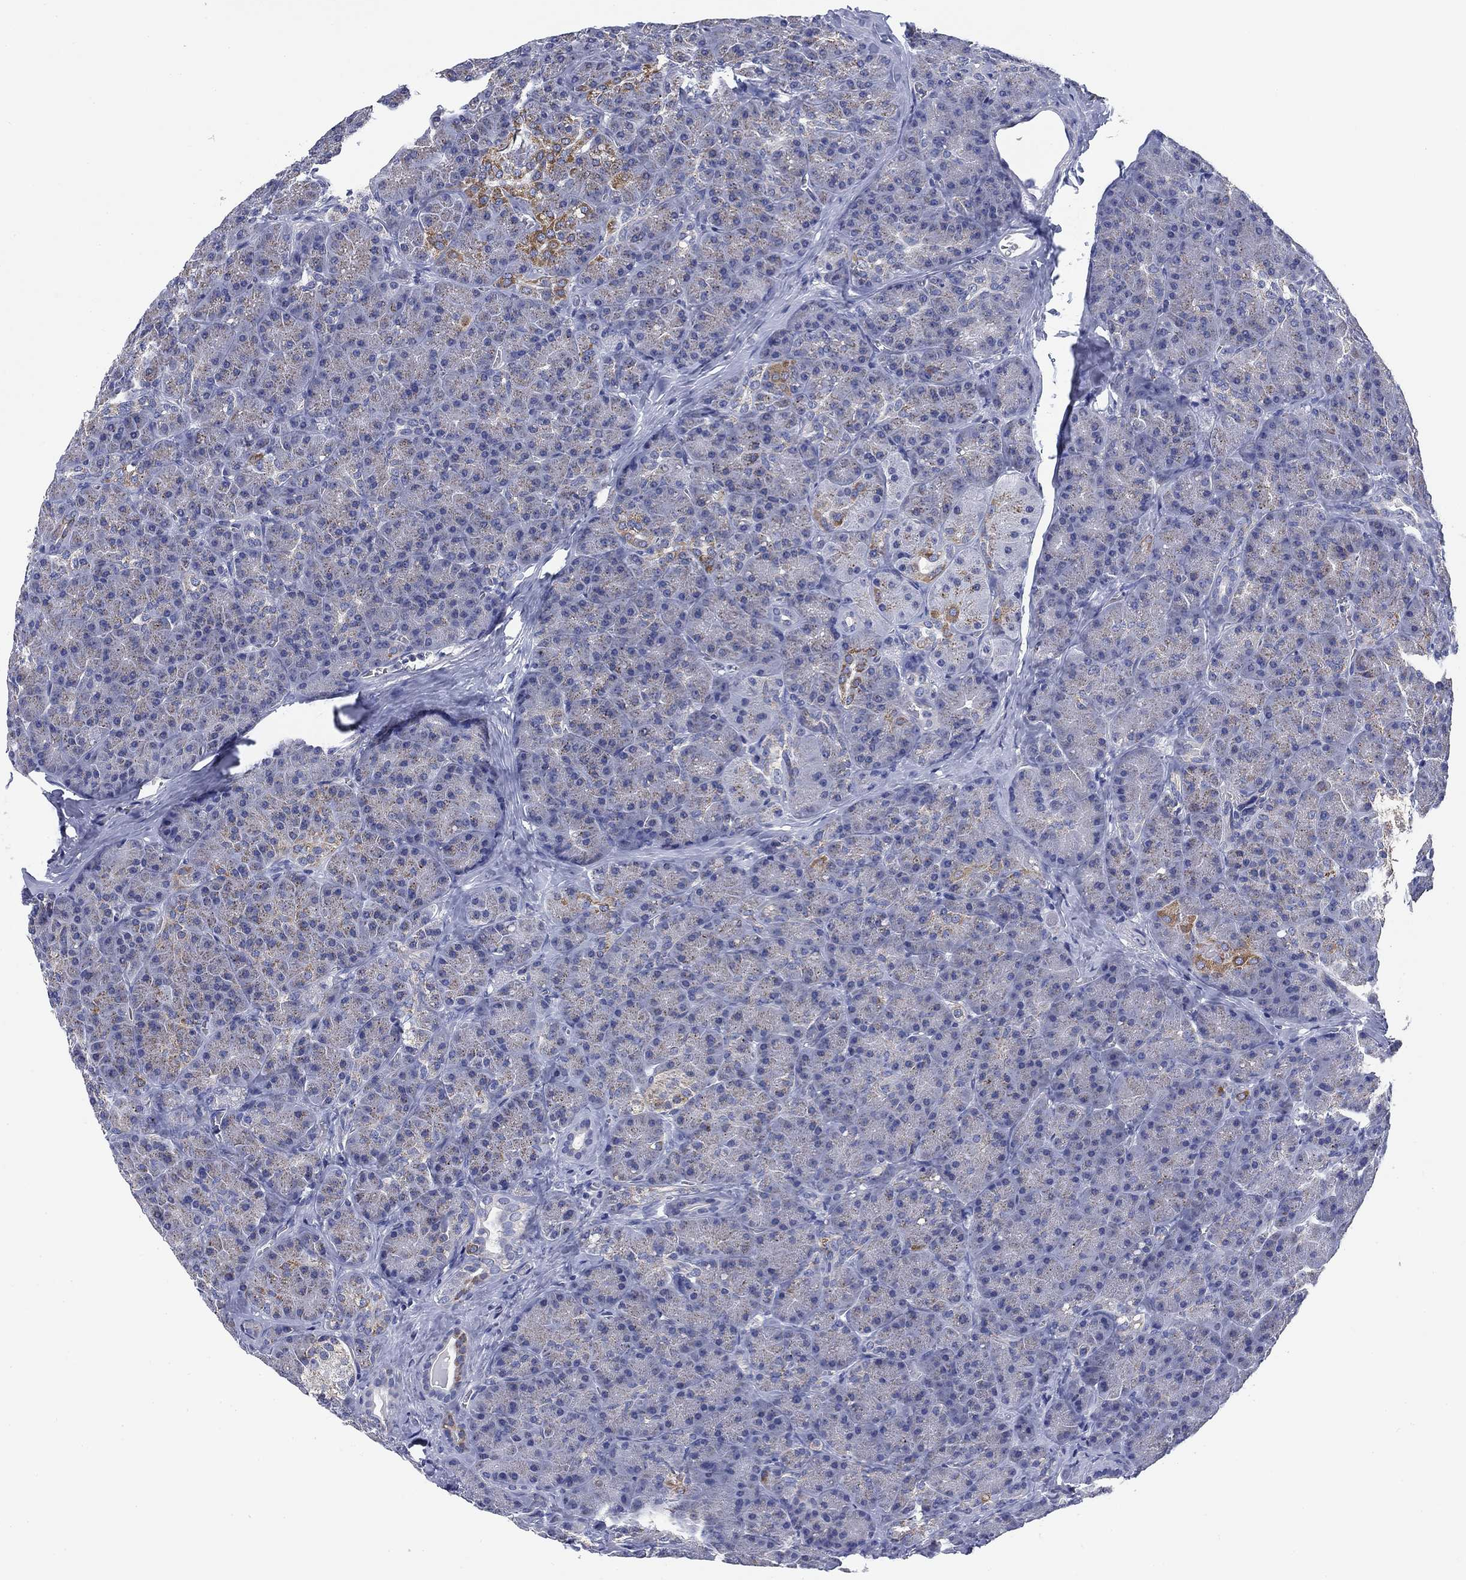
{"staining": {"intensity": "negative", "quantity": "none", "location": "none"}, "tissue": "pancreas", "cell_type": "Exocrine glandular cells", "image_type": "normal", "snomed": [{"axis": "morphology", "description": "Normal tissue, NOS"}, {"axis": "topography", "description": "Pancreas"}], "caption": "Exocrine glandular cells are negative for protein expression in benign human pancreas. (DAB (3,3'-diaminobenzidine) immunohistochemistry (IHC) with hematoxylin counter stain).", "gene": "NACAD", "patient": {"sex": "male", "age": 57}}